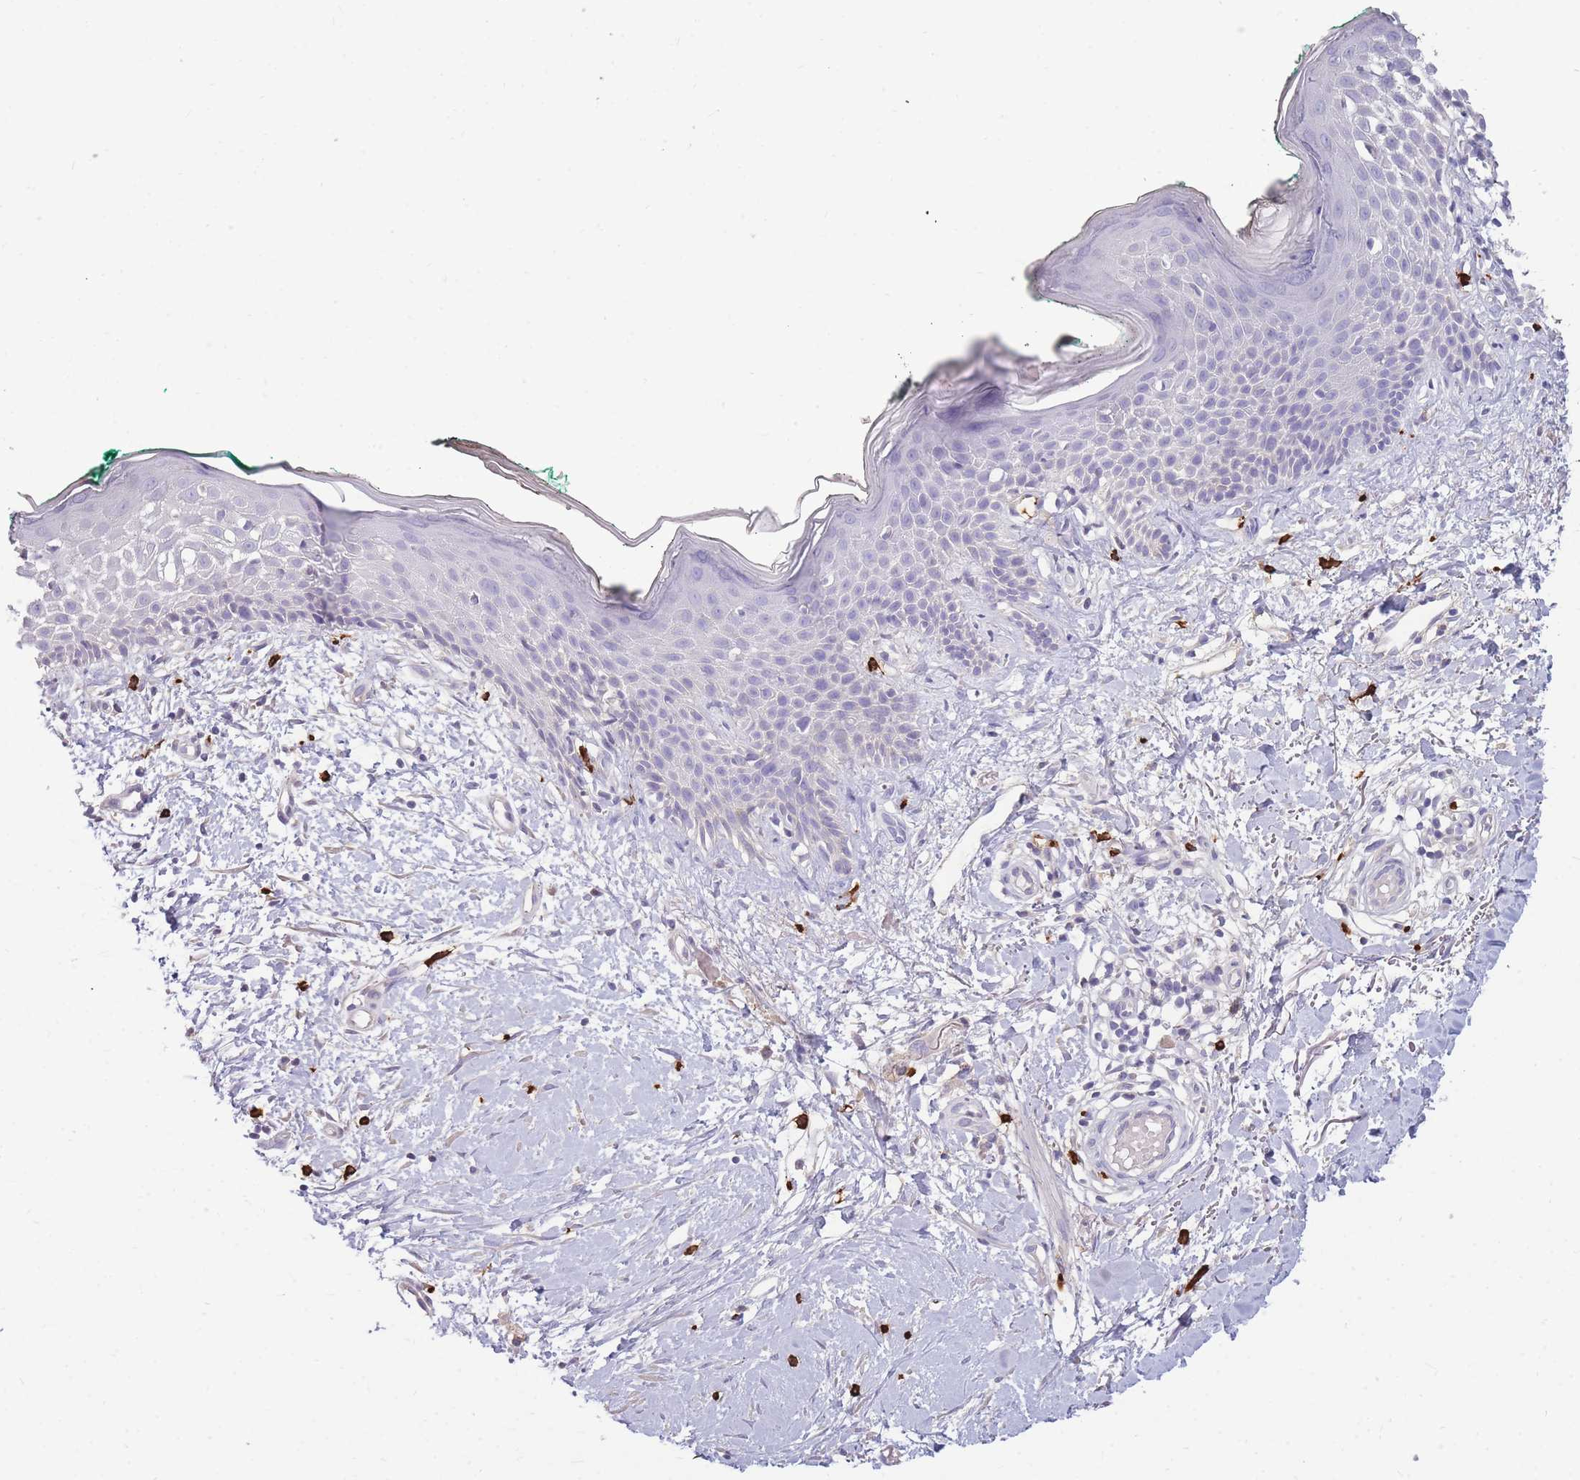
{"staining": {"intensity": "negative", "quantity": "none", "location": "none"}, "tissue": "skin", "cell_type": "Fibroblasts", "image_type": "normal", "snomed": [{"axis": "morphology", "description": "Normal tissue, NOS"}, {"axis": "morphology", "description": "Malignant melanoma, NOS"}, {"axis": "topography", "description": "Skin"}], "caption": "Fibroblasts show no significant staining in unremarkable skin. (Immunohistochemistry (ihc), brightfield microscopy, high magnification).", "gene": "TPSD1", "patient": {"sex": "male", "age": 62}}